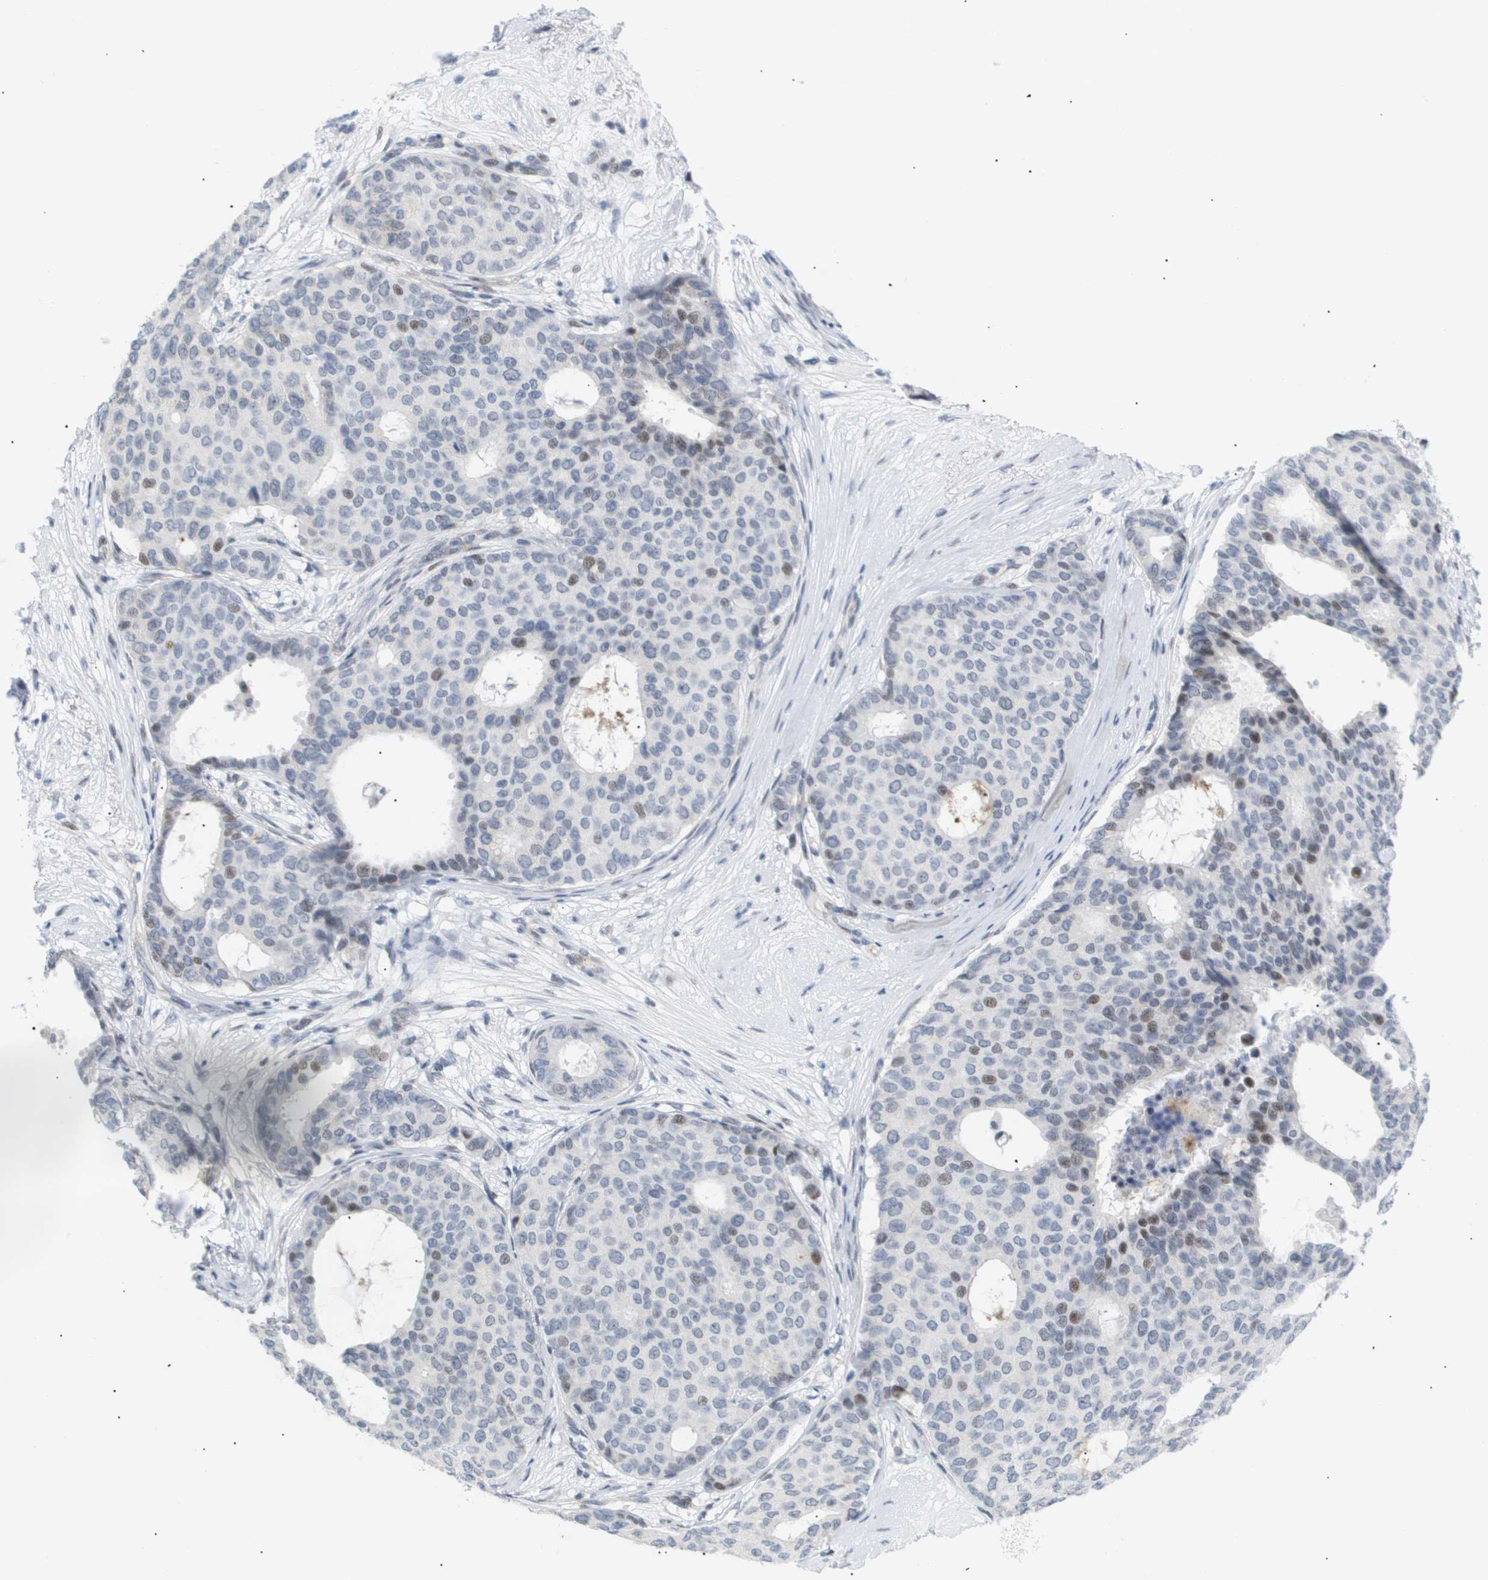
{"staining": {"intensity": "weak", "quantity": "<25%", "location": "nuclear"}, "tissue": "breast cancer", "cell_type": "Tumor cells", "image_type": "cancer", "snomed": [{"axis": "morphology", "description": "Duct carcinoma"}, {"axis": "topography", "description": "Breast"}], "caption": "Protein analysis of breast cancer shows no significant positivity in tumor cells.", "gene": "PPARD", "patient": {"sex": "female", "age": 75}}